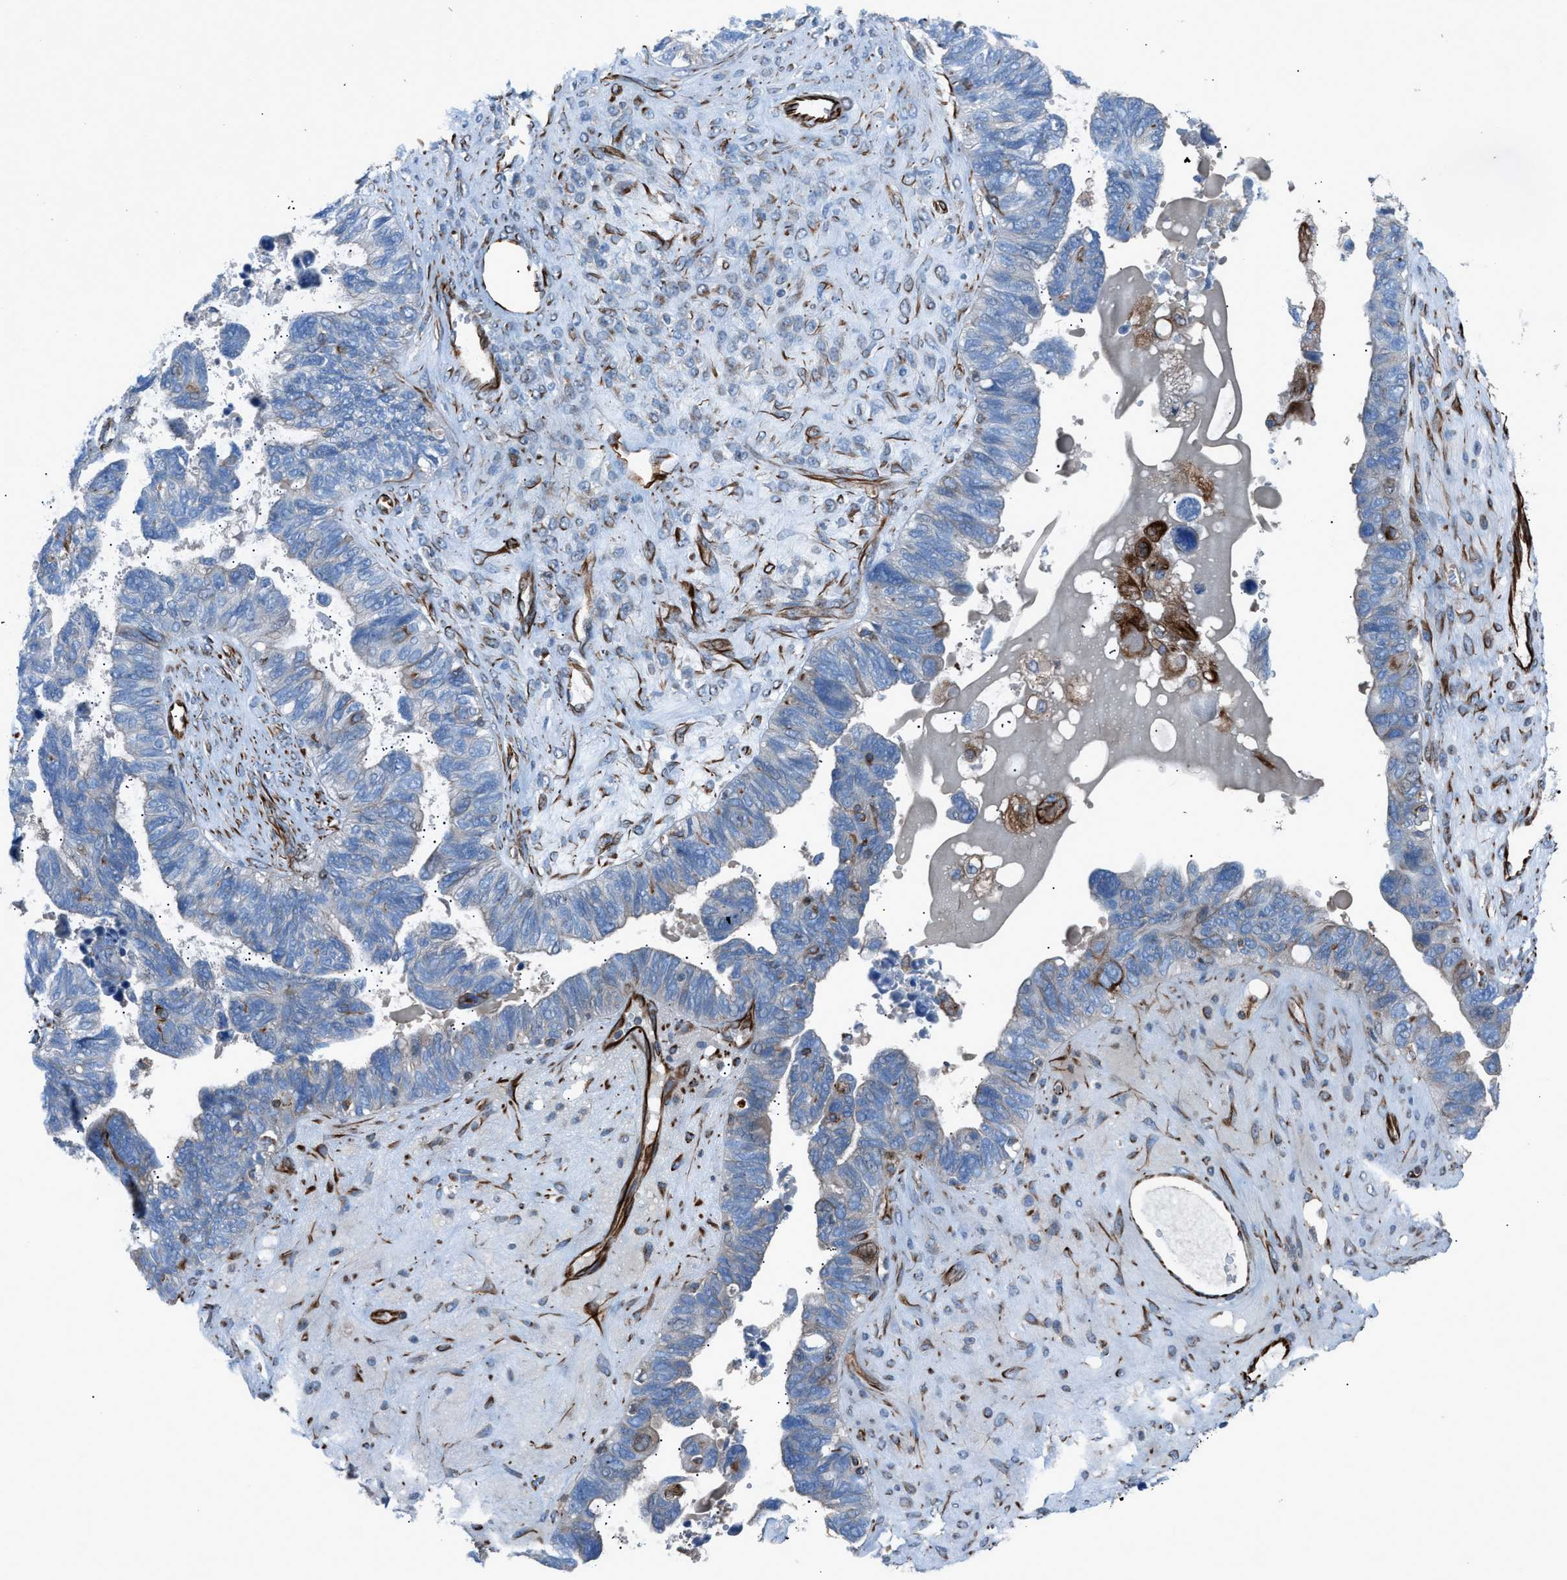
{"staining": {"intensity": "negative", "quantity": "none", "location": "none"}, "tissue": "ovarian cancer", "cell_type": "Tumor cells", "image_type": "cancer", "snomed": [{"axis": "morphology", "description": "Cystadenocarcinoma, serous, NOS"}, {"axis": "topography", "description": "Ovary"}], "caption": "This is an immunohistochemistry (IHC) image of ovarian serous cystadenocarcinoma. There is no positivity in tumor cells.", "gene": "CABP7", "patient": {"sex": "female", "age": 79}}